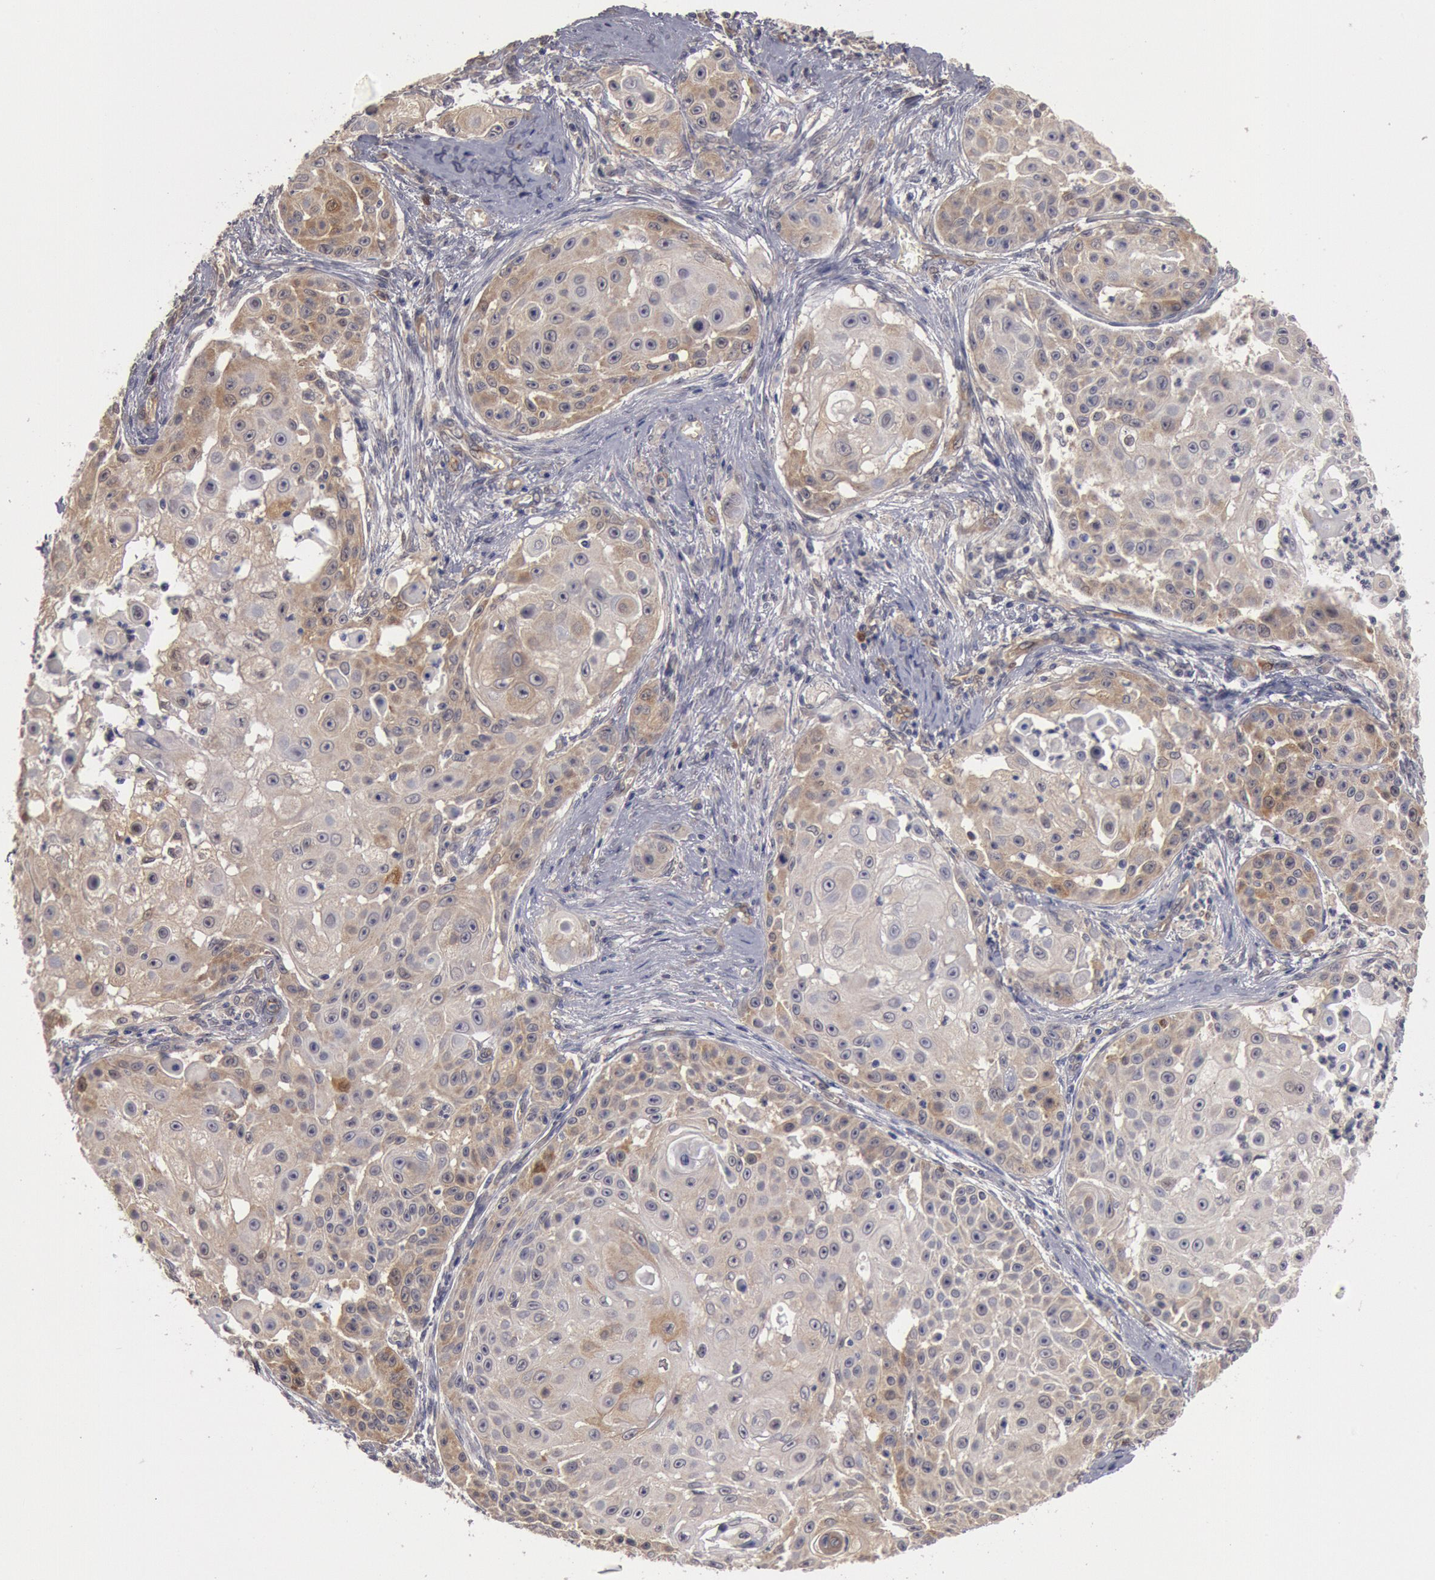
{"staining": {"intensity": "weak", "quantity": "<25%", "location": "cytoplasmic/membranous"}, "tissue": "skin cancer", "cell_type": "Tumor cells", "image_type": "cancer", "snomed": [{"axis": "morphology", "description": "Squamous cell carcinoma, NOS"}, {"axis": "topography", "description": "Skin"}], "caption": "Skin squamous cell carcinoma stained for a protein using IHC demonstrates no positivity tumor cells.", "gene": "DNAJA1", "patient": {"sex": "female", "age": 57}}